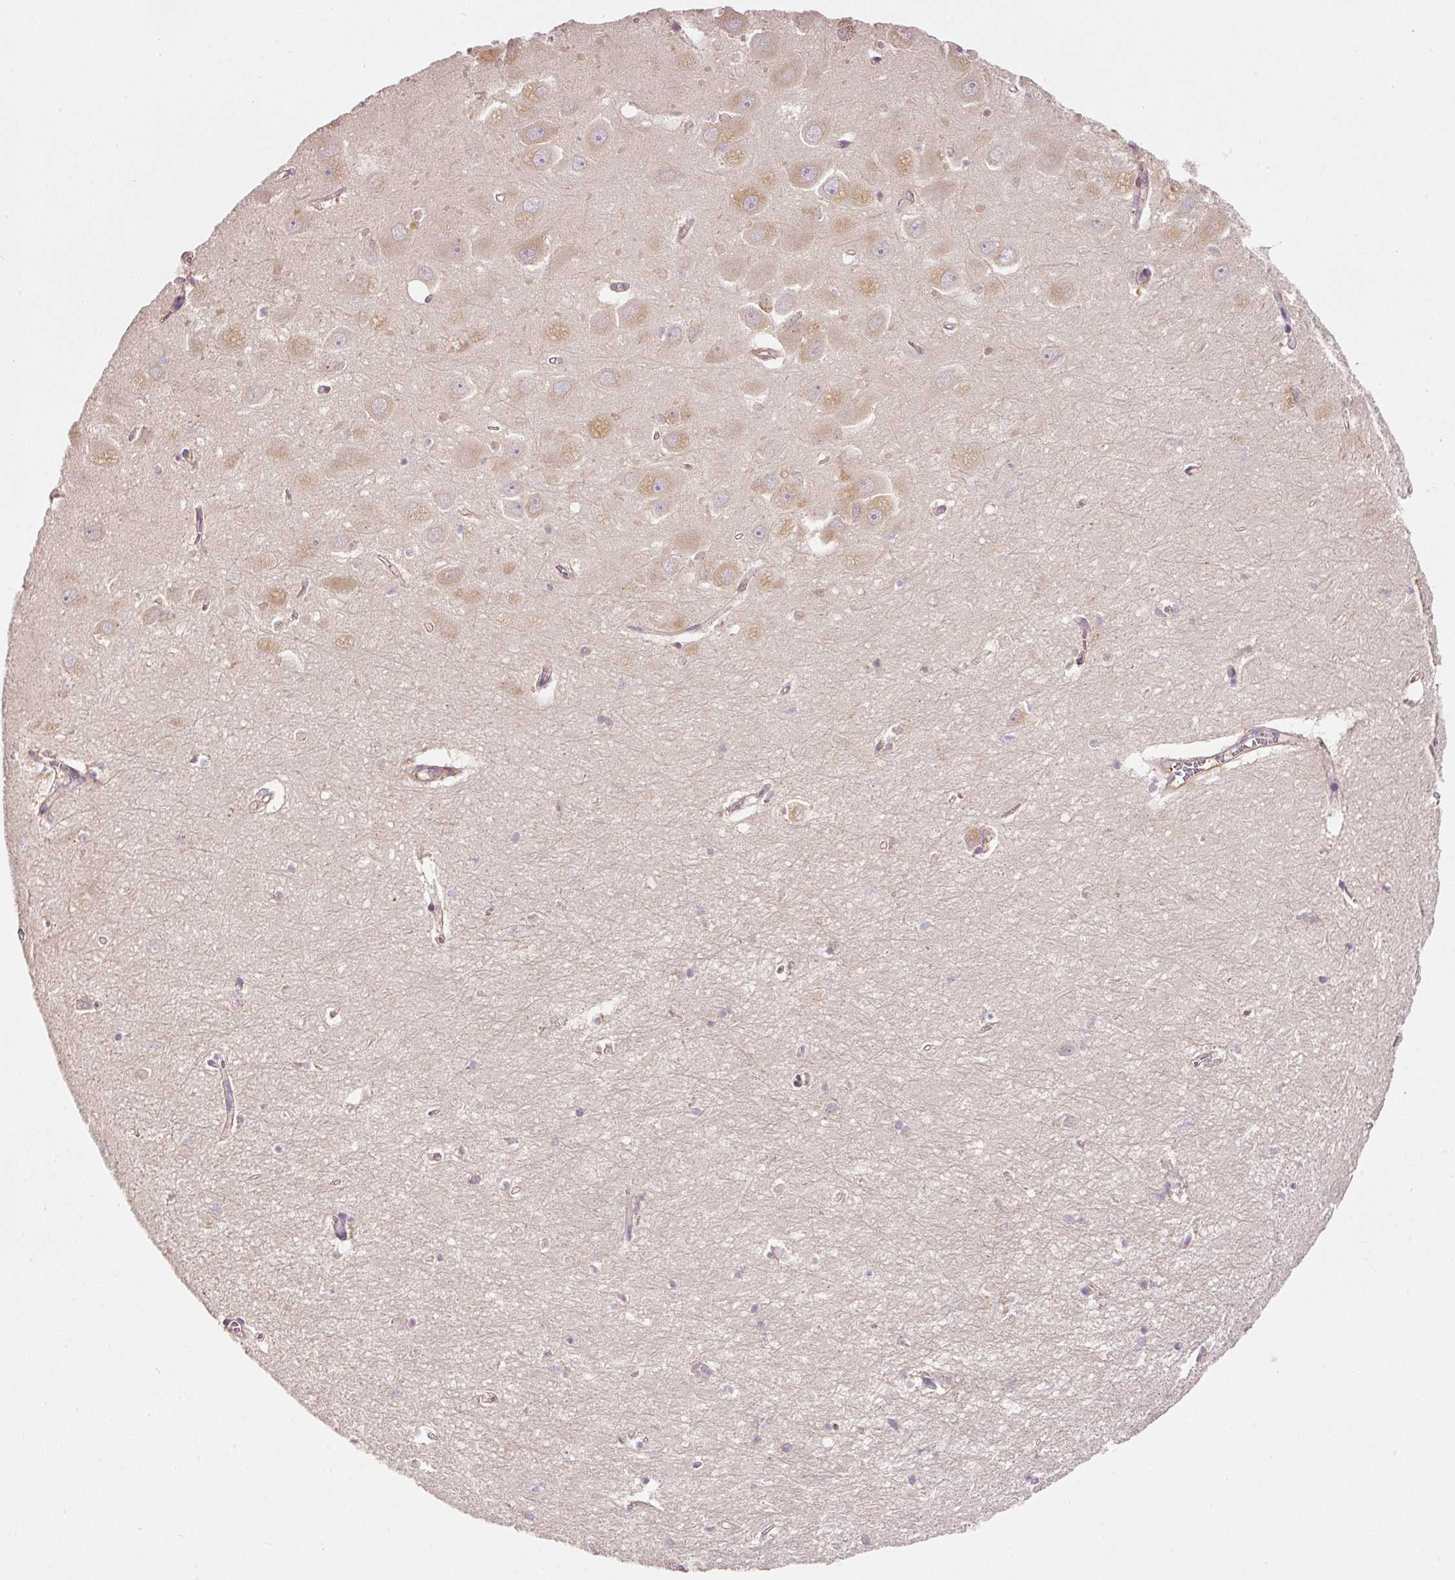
{"staining": {"intensity": "negative", "quantity": "none", "location": "none"}, "tissue": "hippocampus", "cell_type": "Glial cells", "image_type": "normal", "snomed": [{"axis": "morphology", "description": "Normal tissue, NOS"}, {"axis": "topography", "description": "Hippocampus"}], "caption": "This photomicrograph is of benign hippocampus stained with immunohistochemistry to label a protein in brown with the nuclei are counter-stained blue. There is no staining in glial cells. (Brightfield microscopy of DAB (3,3'-diaminobenzidine) IHC at high magnification).", "gene": "RNF167", "patient": {"sex": "female", "age": 64}}